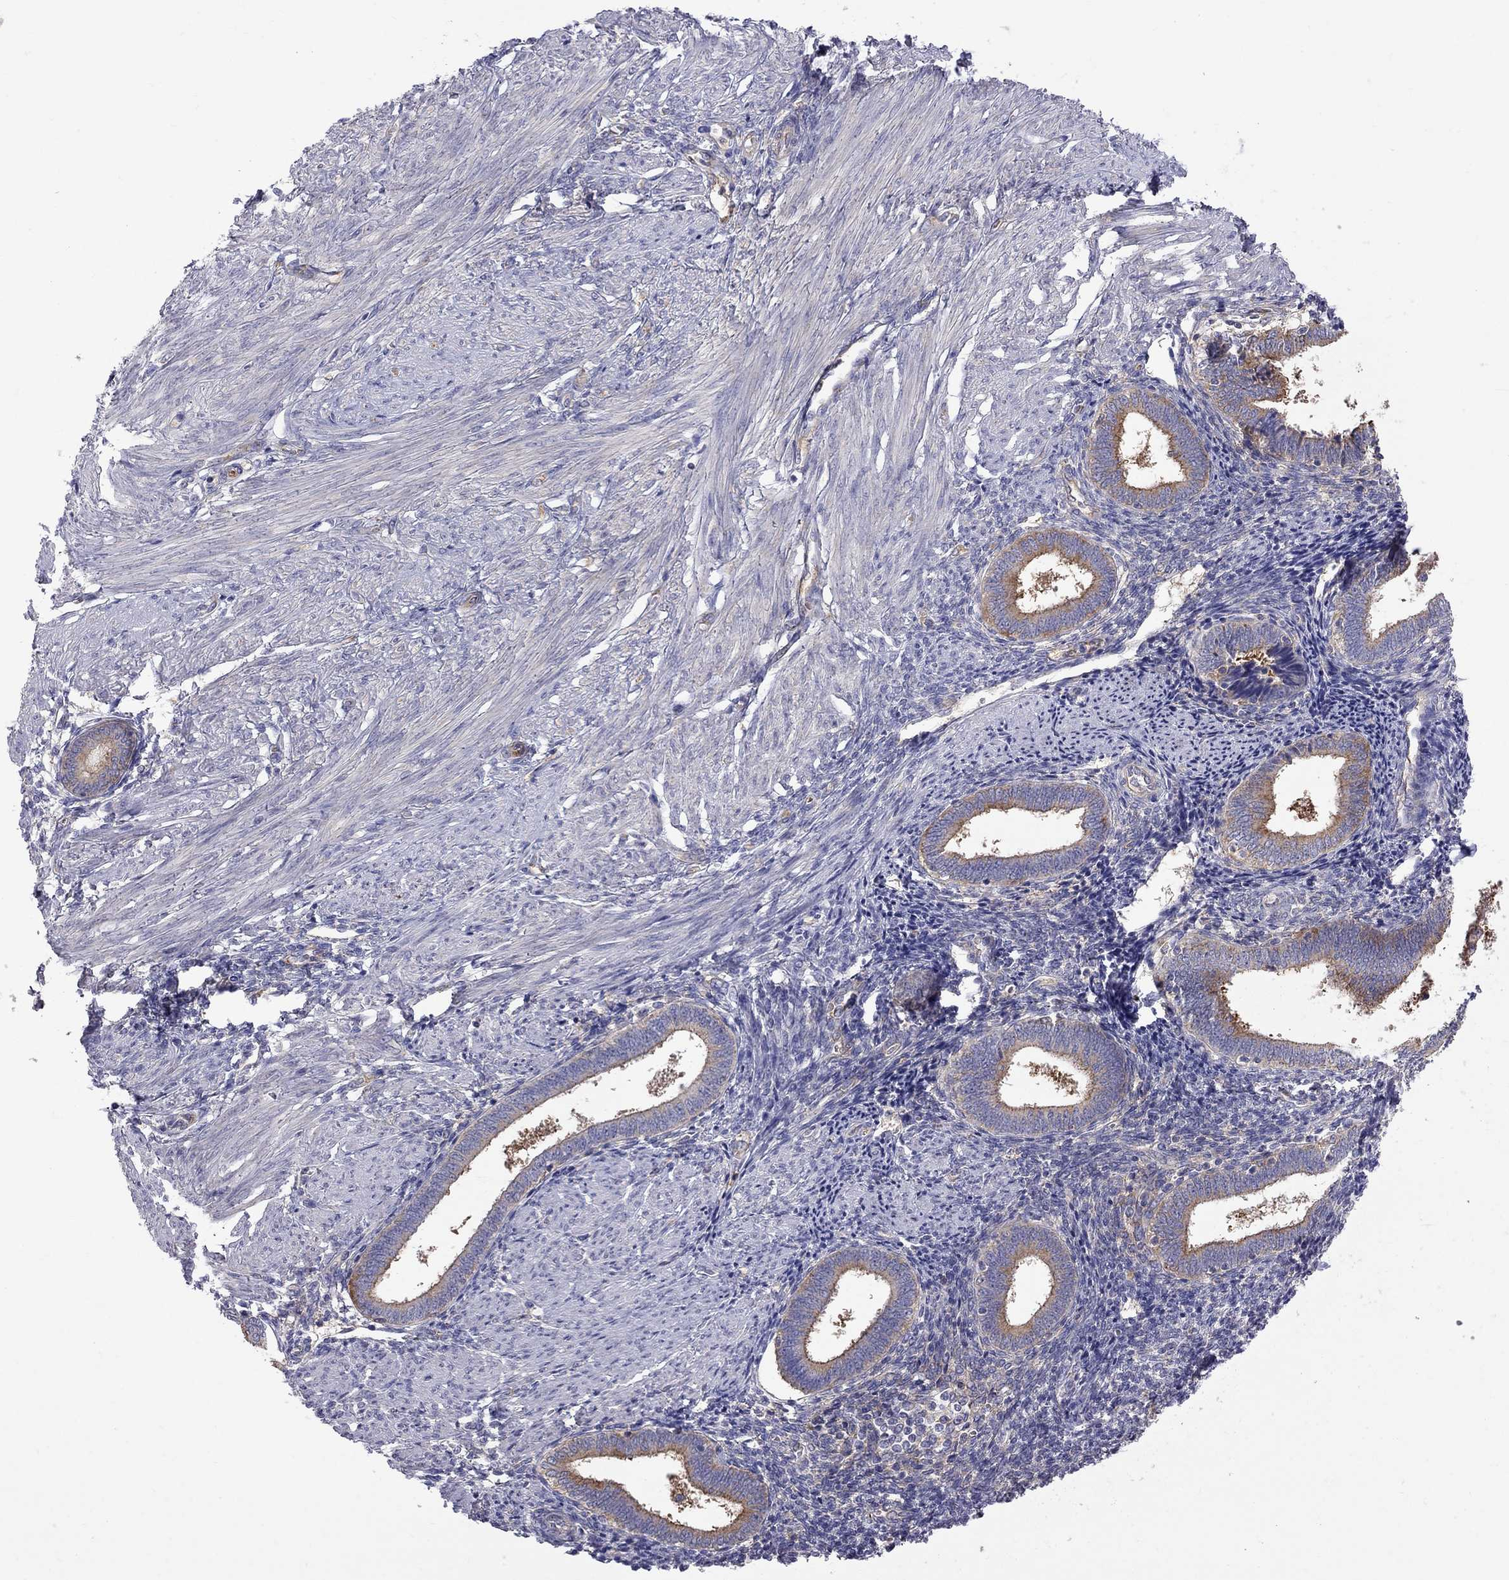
{"staining": {"intensity": "negative", "quantity": "none", "location": "none"}, "tissue": "endometrium", "cell_type": "Cells in endometrial stroma", "image_type": "normal", "snomed": [{"axis": "morphology", "description": "Normal tissue, NOS"}, {"axis": "topography", "description": "Endometrium"}], "caption": "Cells in endometrial stroma show no significant protein staining in unremarkable endometrium. (Immunohistochemistry (ihc), brightfield microscopy, high magnification).", "gene": "EIF4E3", "patient": {"sex": "female", "age": 42}}